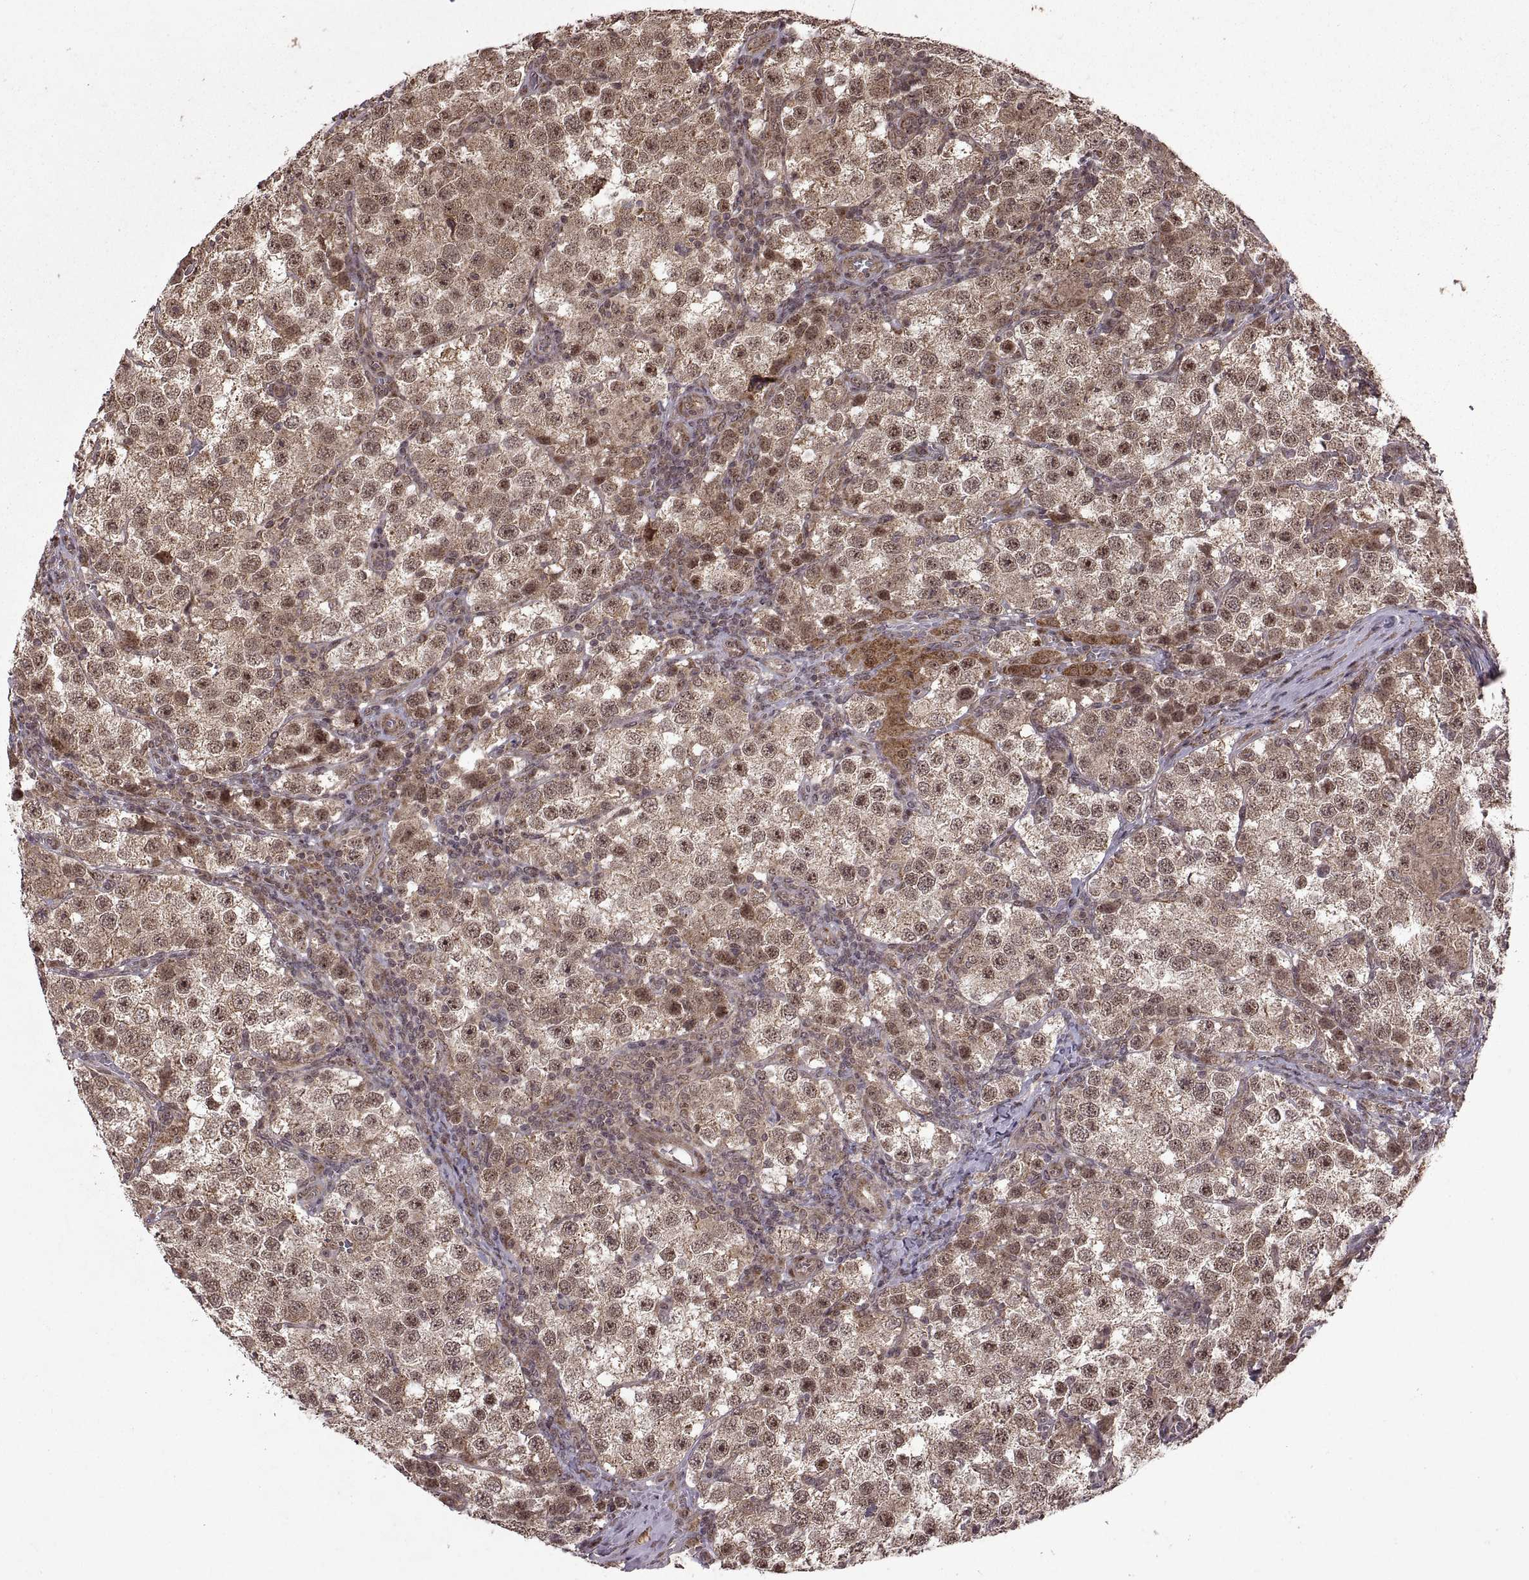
{"staining": {"intensity": "moderate", "quantity": ">75%", "location": "cytoplasmic/membranous,nuclear"}, "tissue": "testis cancer", "cell_type": "Tumor cells", "image_type": "cancer", "snomed": [{"axis": "morphology", "description": "Seminoma, NOS"}, {"axis": "topography", "description": "Testis"}], "caption": "Testis cancer was stained to show a protein in brown. There is medium levels of moderate cytoplasmic/membranous and nuclear staining in approximately >75% of tumor cells.", "gene": "PTOV1", "patient": {"sex": "male", "age": 37}}